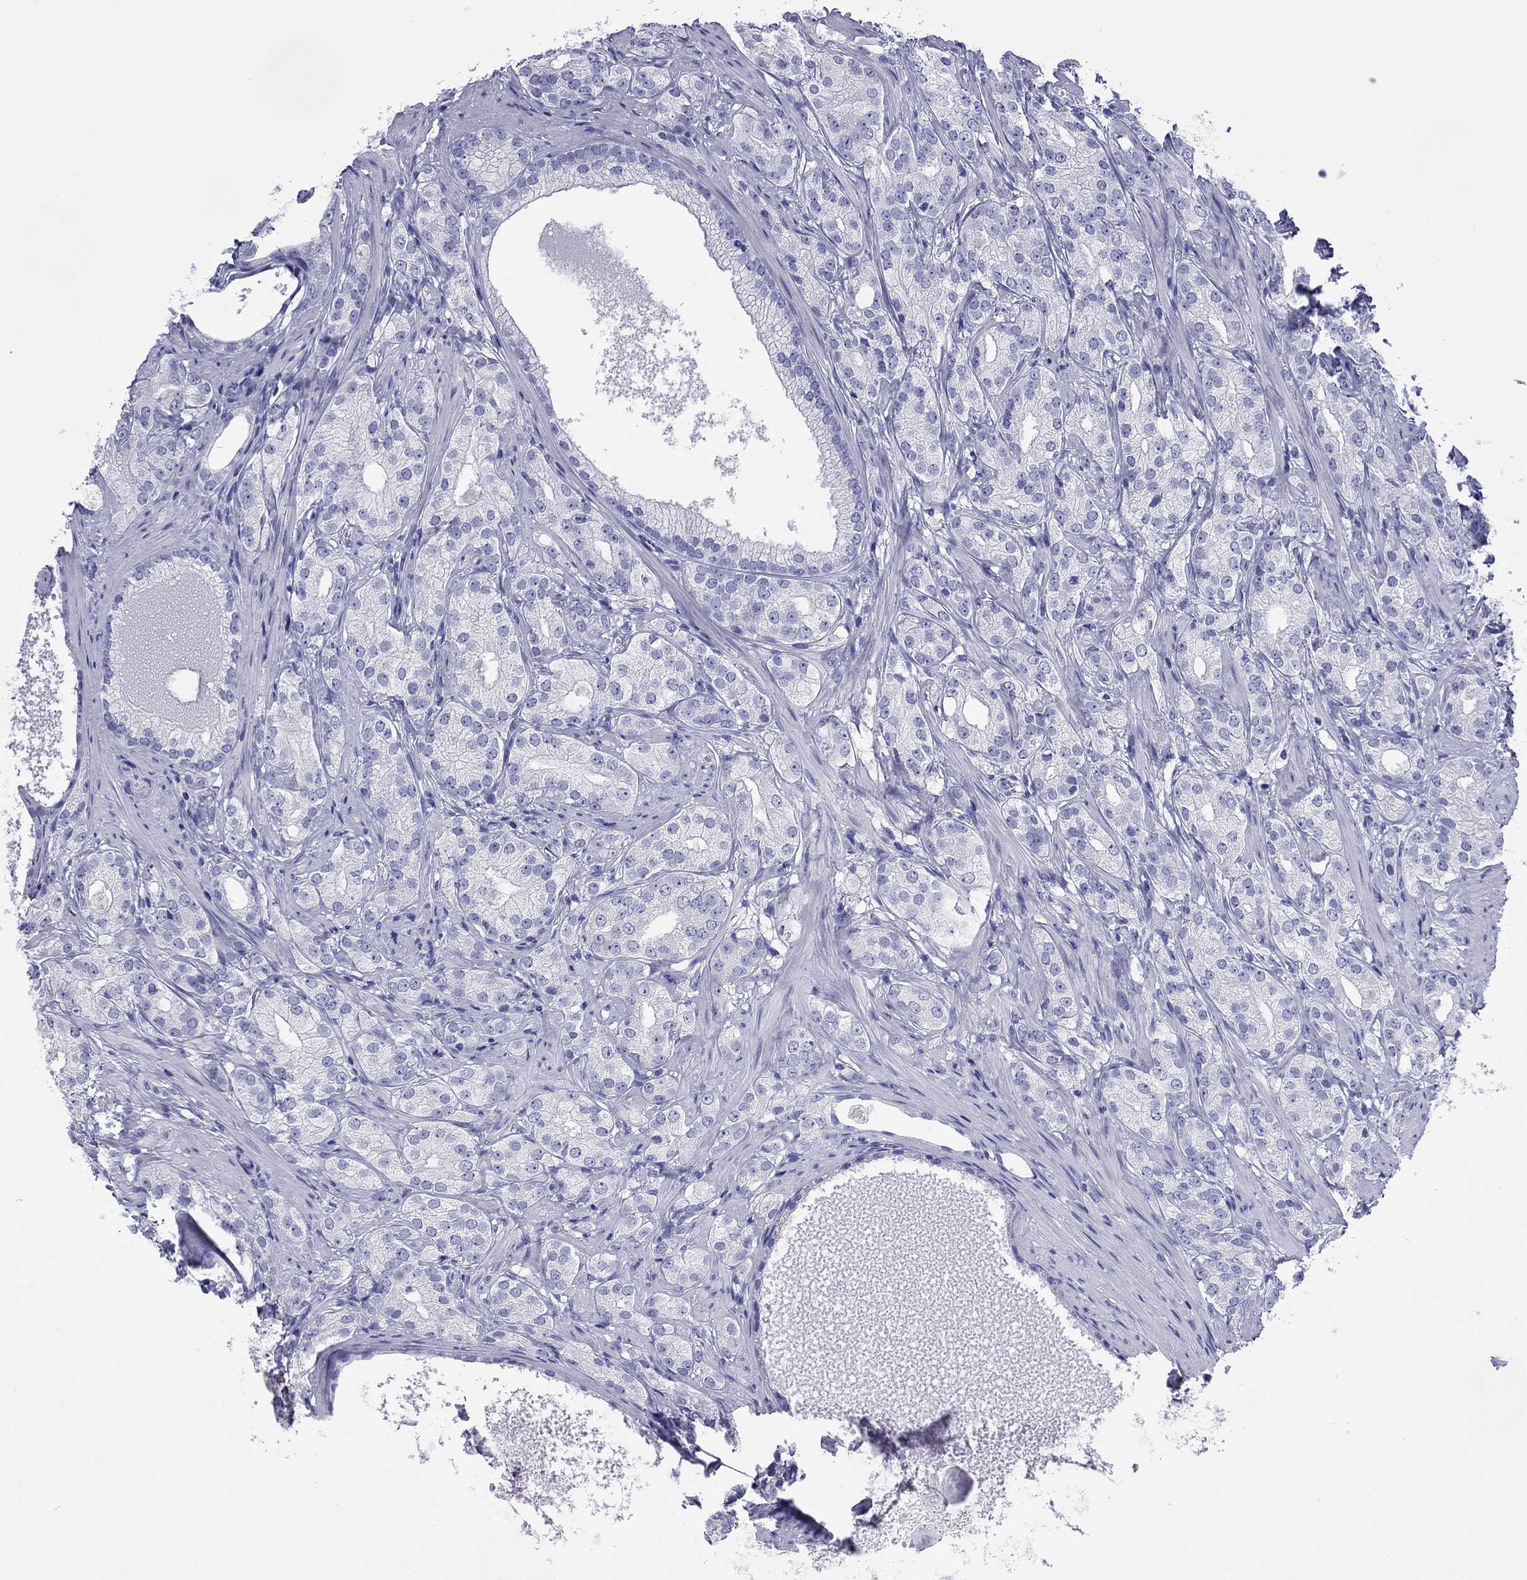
{"staining": {"intensity": "negative", "quantity": "none", "location": "none"}, "tissue": "prostate cancer", "cell_type": "Tumor cells", "image_type": "cancer", "snomed": [{"axis": "morphology", "description": "Adenocarcinoma, High grade"}, {"axis": "topography", "description": "Prostate and seminal vesicle, NOS"}], "caption": "High power microscopy photomicrograph of an immunohistochemistry (IHC) histopathology image of prostate cancer, revealing no significant expression in tumor cells.", "gene": "FIGLA", "patient": {"sex": "male", "age": 62}}